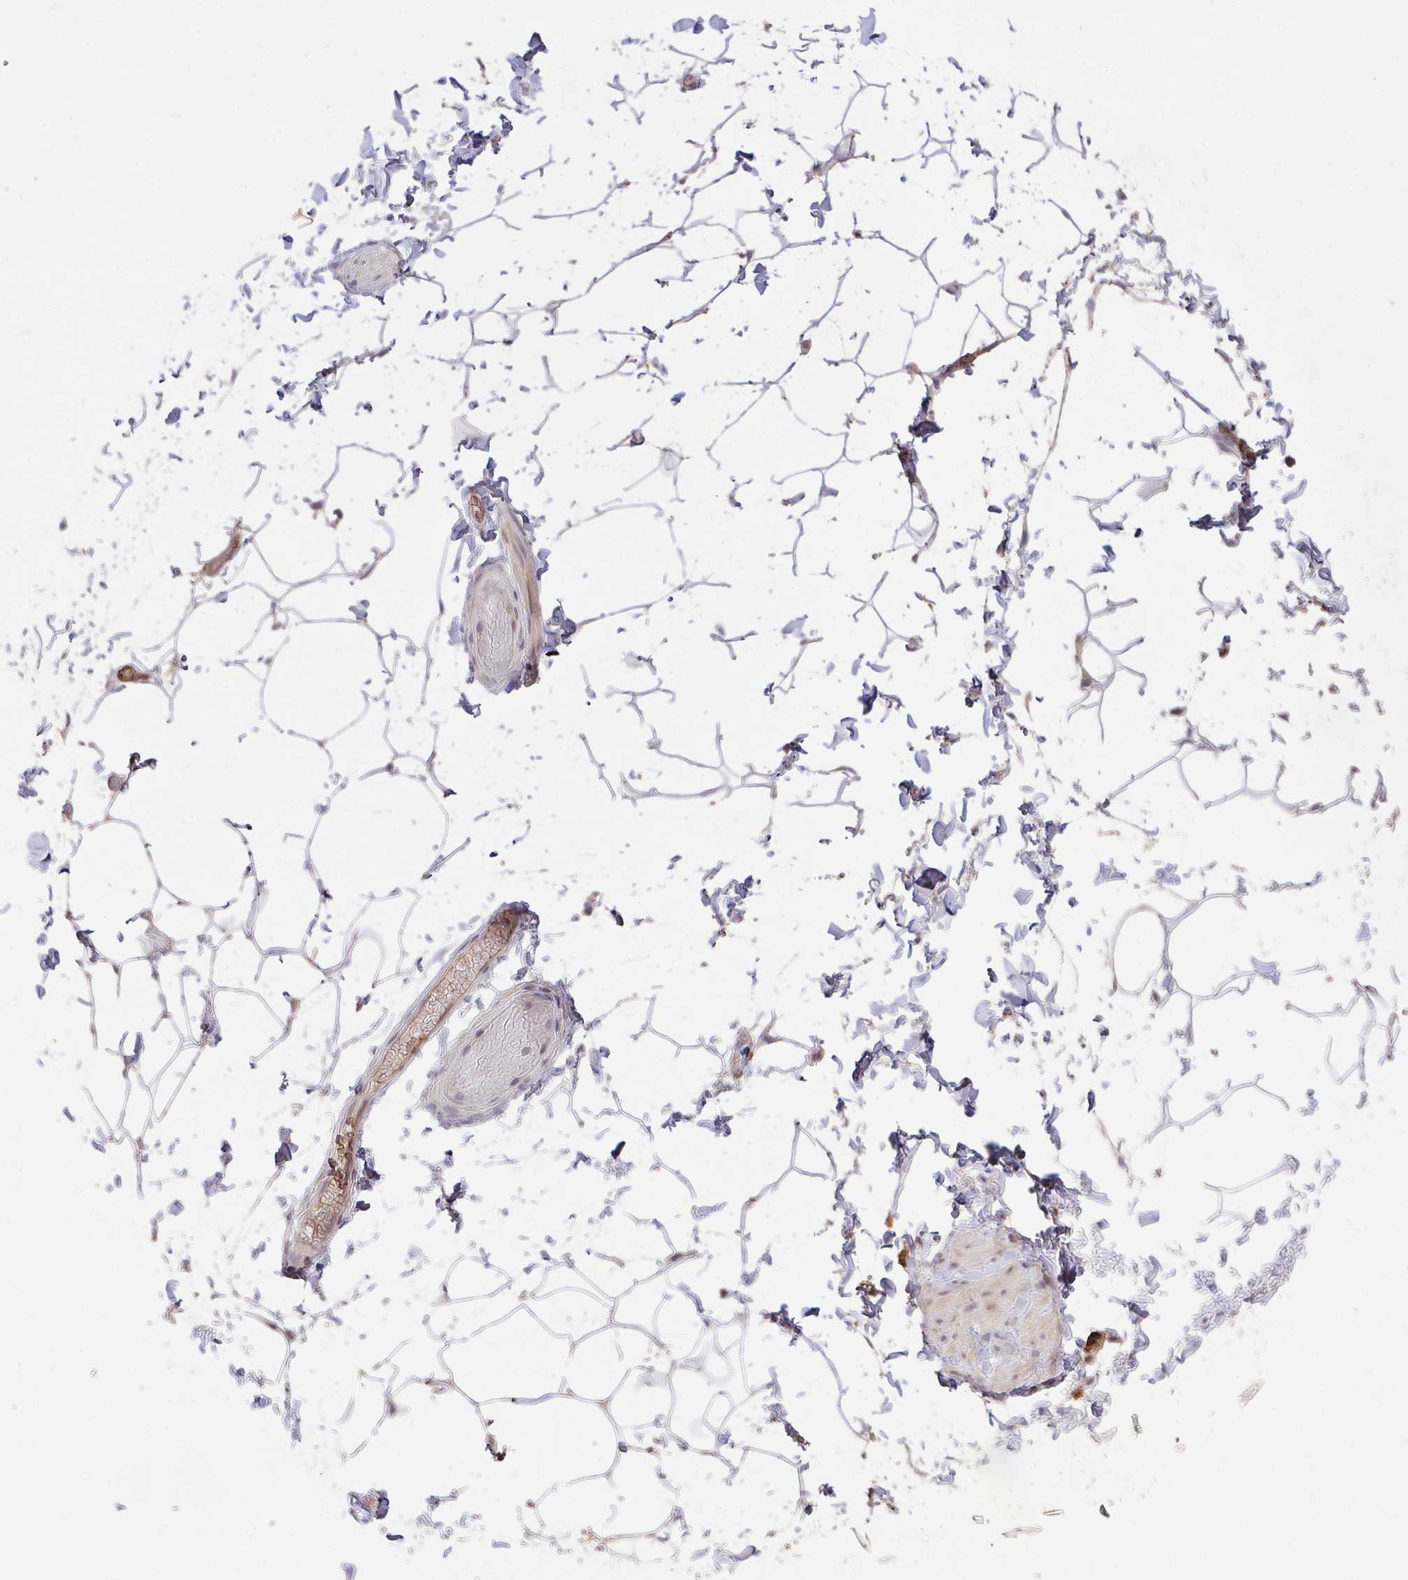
{"staining": {"intensity": "negative", "quantity": "none", "location": "none"}, "tissue": "adipose tissue", "cell_type": "Adipocytes", "image_type": "normal", "snomed": [{"axis": "morphology", "description": "Normal tissue, NOS"}, {"axis": "topography", "description": "Soft tissue"}, {"axis": "topography", "description": "Adipose tissue"}, {"axis": "topography", "description": "Vascular tissue"}, {"axis": "topography", "description": "Peripheral nerve tissue"}], "caption": "Micrograph shows no protein staining in adipocytes of benign adipose tissue.", "gene": "FCER1A", "patient": {"sex": "male", "age": 29}}